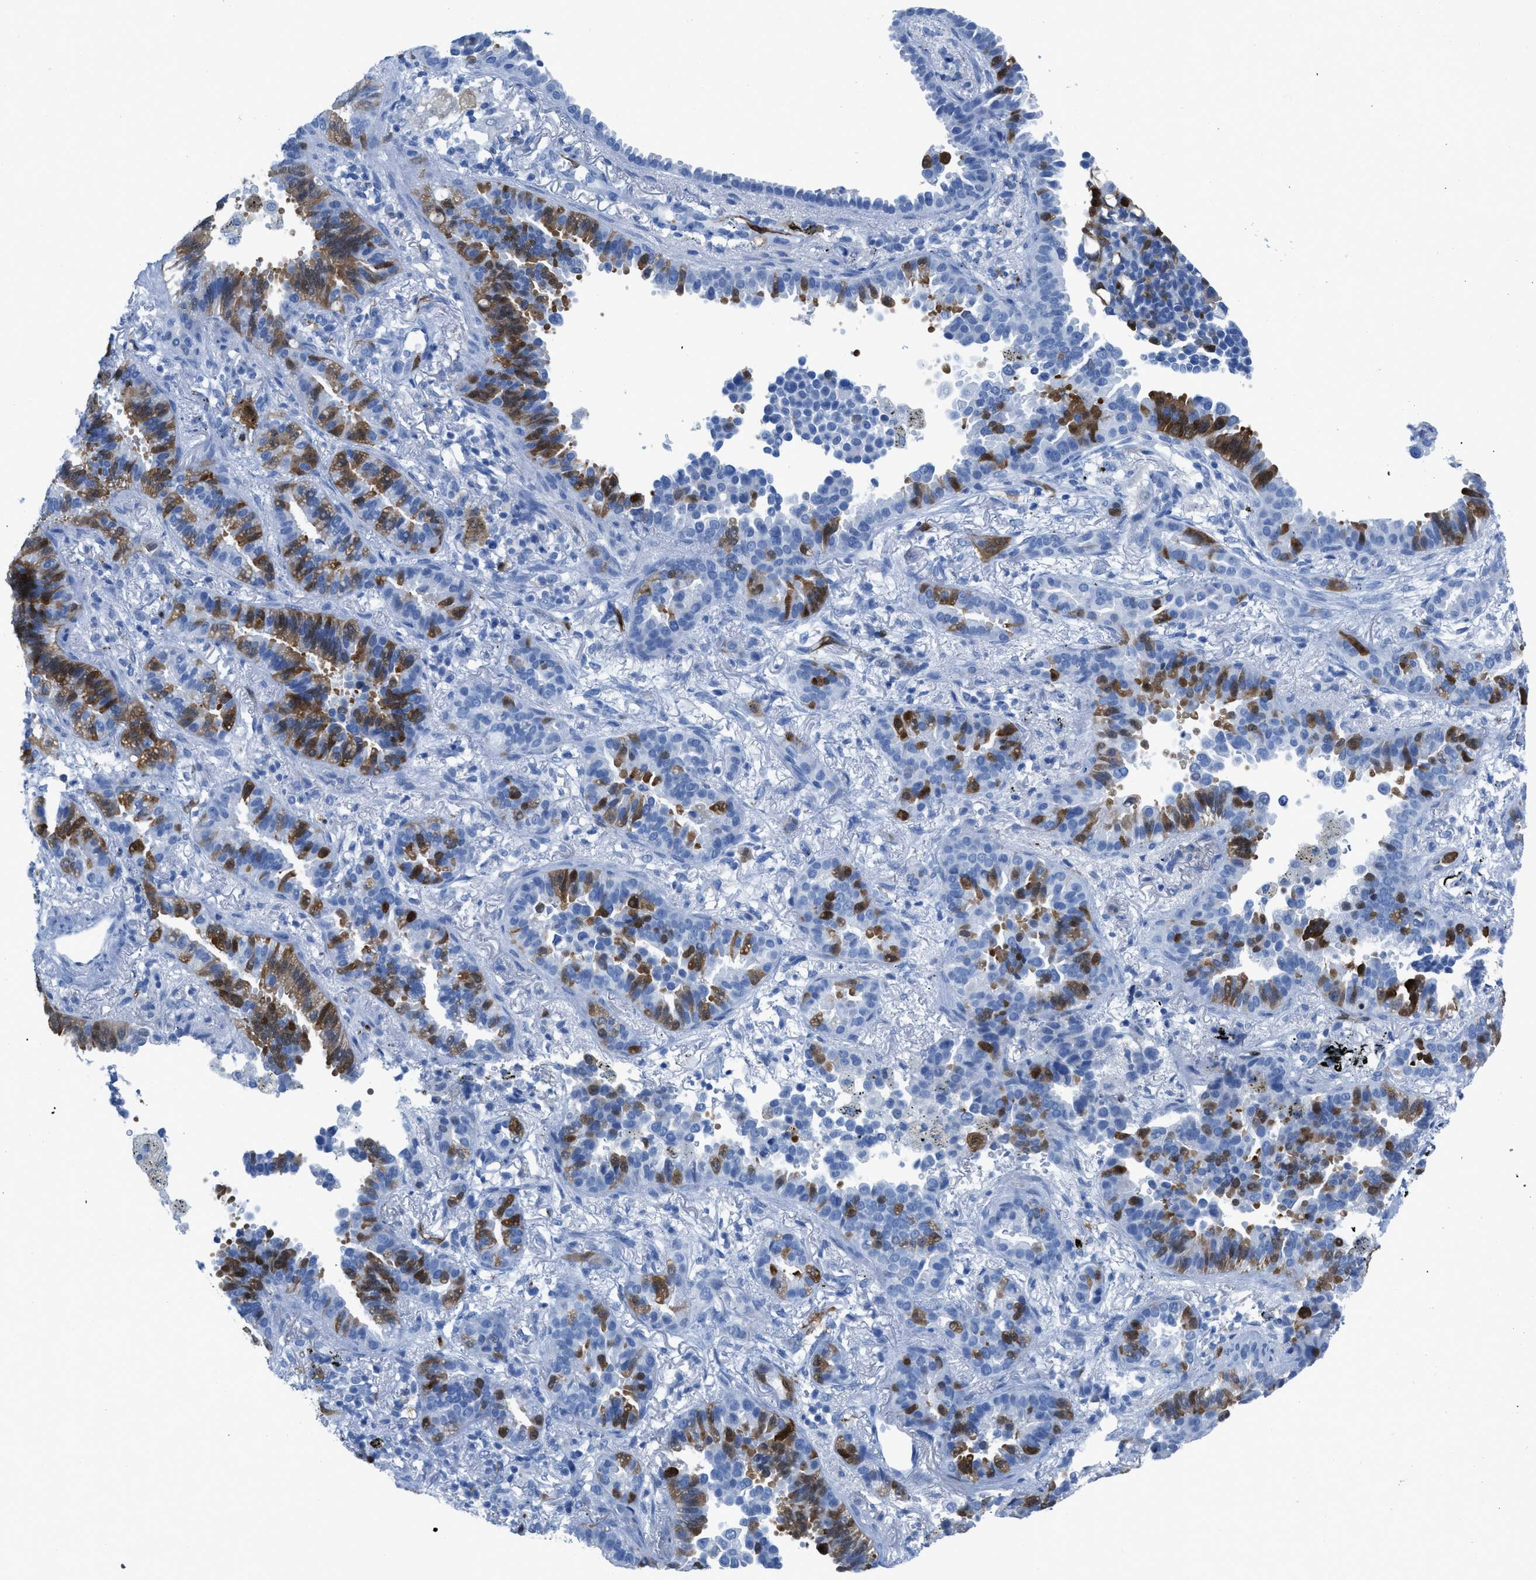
{"staining": {"intensity": "moderate", "quantity": "25%-75%", "location": "cytoplasmic/membranous"}, "tissue": "lung cancer", "cell_type": "Tumor cells", "image_type": "cancer", "snomed": [{"axis": "morphology", "description": "Normal tissue, NOS"}, {"axis": "morphology", "description": "Adenocarcinoma, NOS"}, {"axis": "topography", "description": "Lung"}], "caption": "Lung adenocarcinoma stained with a protein marker exhibits moderate staining in tumor cells.", "gene": "CDKN2A", "patient": {"sex": "male", "age": 59}}